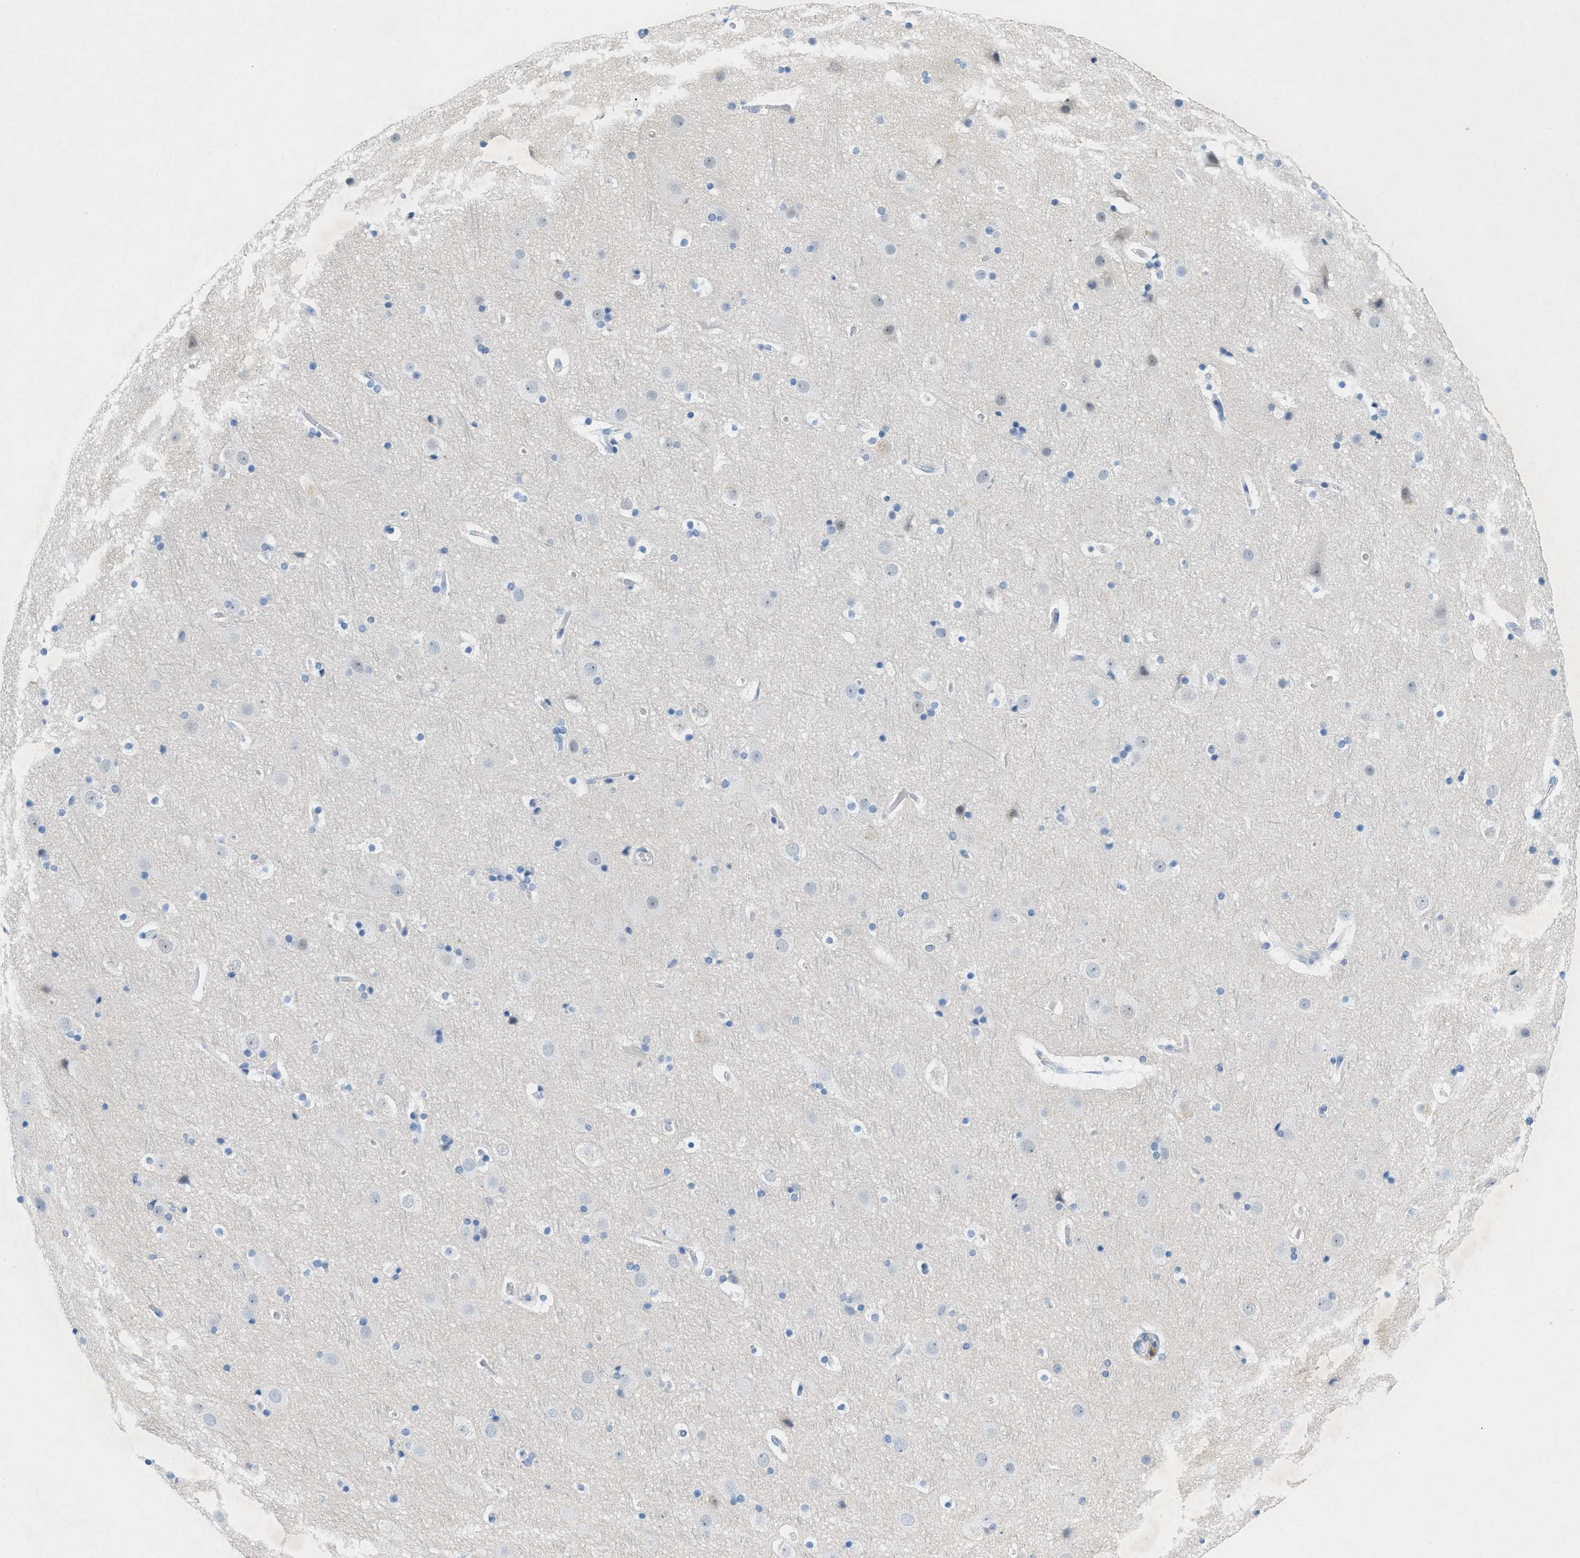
{"staining": {"intensity": "negative", "quantity": "none", "location": "none"}, "tissue": "cerebral cortex", "cell_type": "Endothelial cells", "image_type": "normal", "snomed": [{"axis": "morphology", "description": "Normal tissue, NOS"}, {"axis": "topography", "description": "Cerebral cortex"}], "caption": "There is no significant staining in endothelial cells of cerebral cortex. Nuclei are stained in blue.", "gene": "HLTF", "patient": {"sex": "male", "age": 57}}